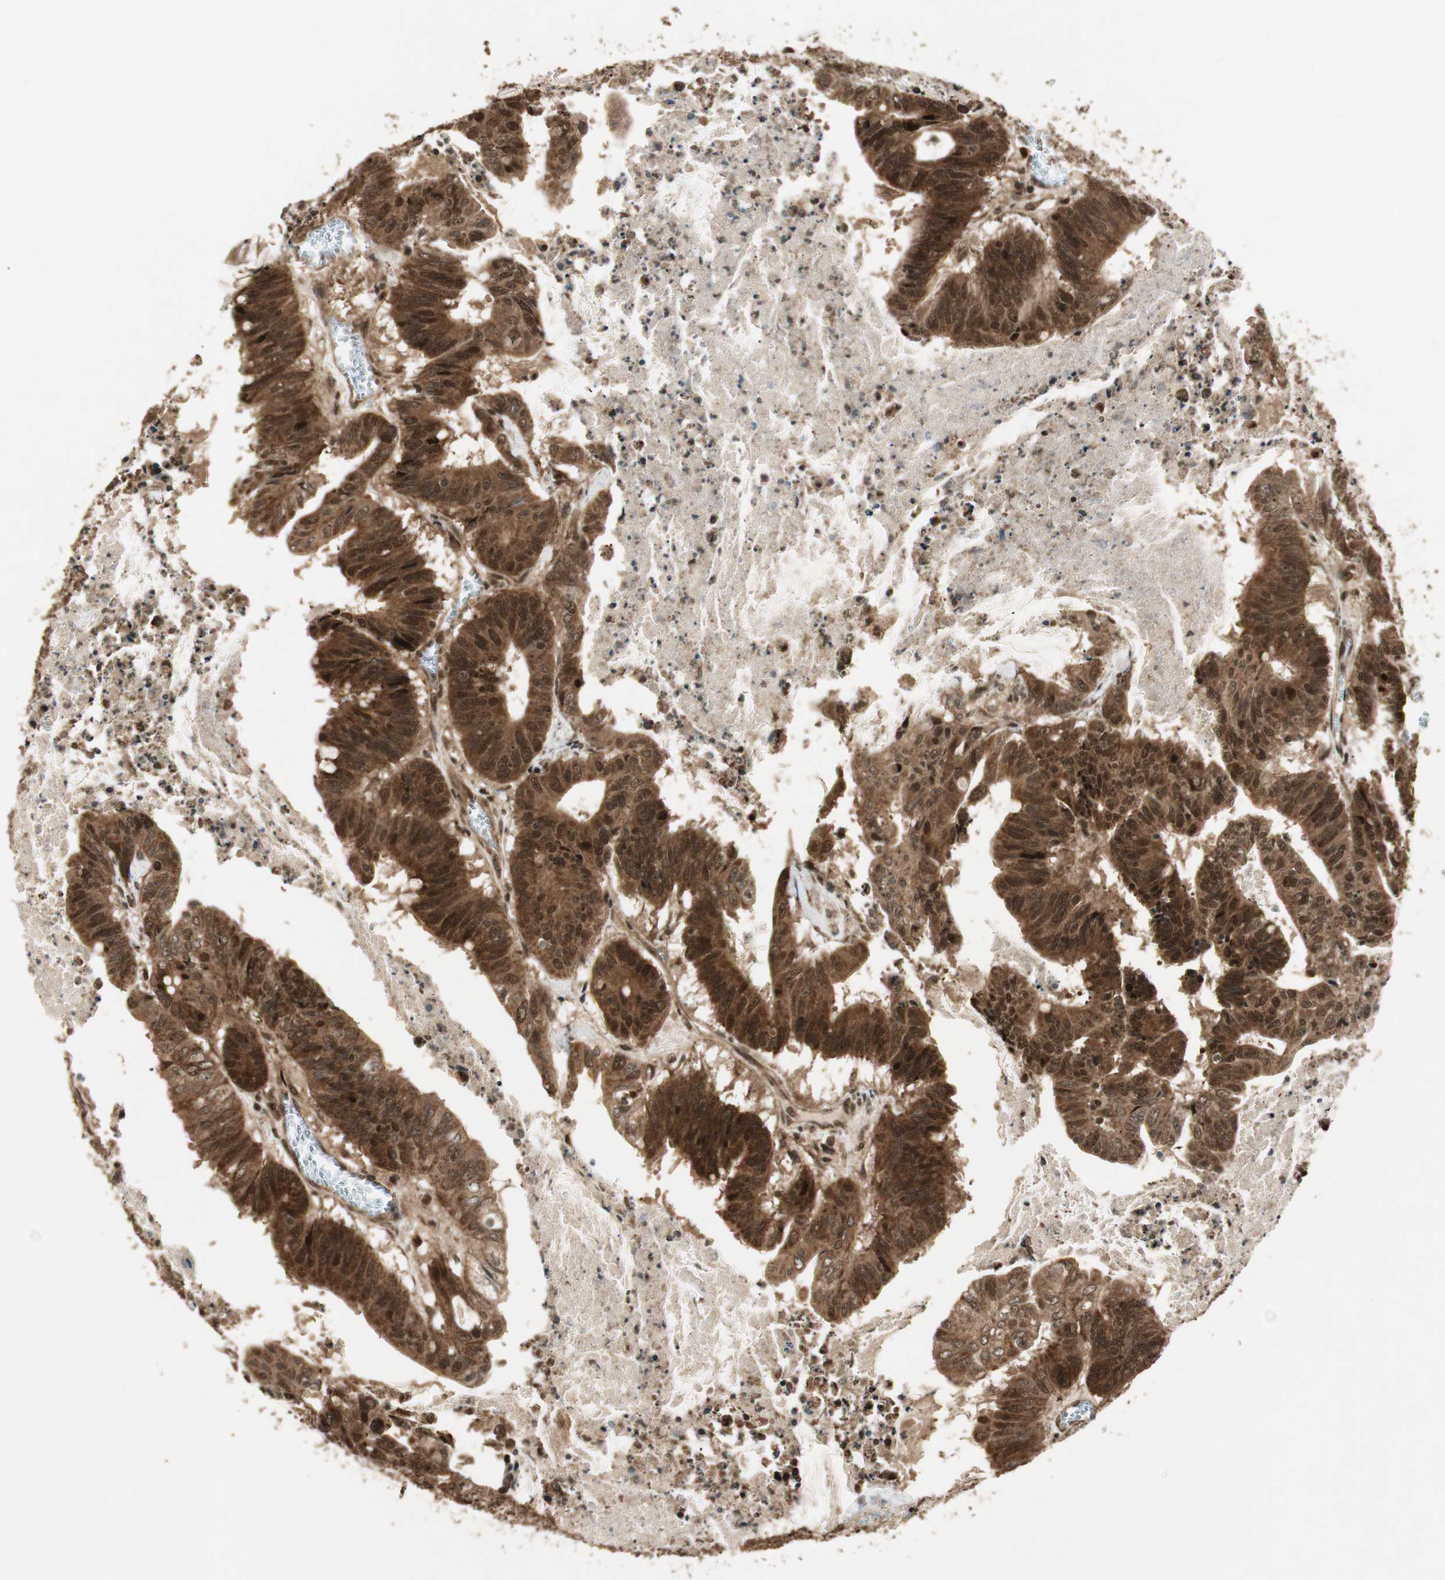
{"staining": {"intensity": "strong", "quantity": ">75%", "location": "cytoplasmic/membranous,nuclear"}, "tissue": "colorectal cancer", "cell_type": "Tumor cells", "image_type": "cancer", "snomed": [{"axis": "morphology", "description": "Adenocarcinoma, NOS"}, {"axis": "topography", "description": "Colon"}], "caption": "This image shows IHC staining of human adenocarcinoma (colorectal), with high strong cytoplasmic/membranous and nuclear positivity in approximately >75% of tumor cells.", "gene": "RPA3", "patient": {"sex": "male", "age": 45}}